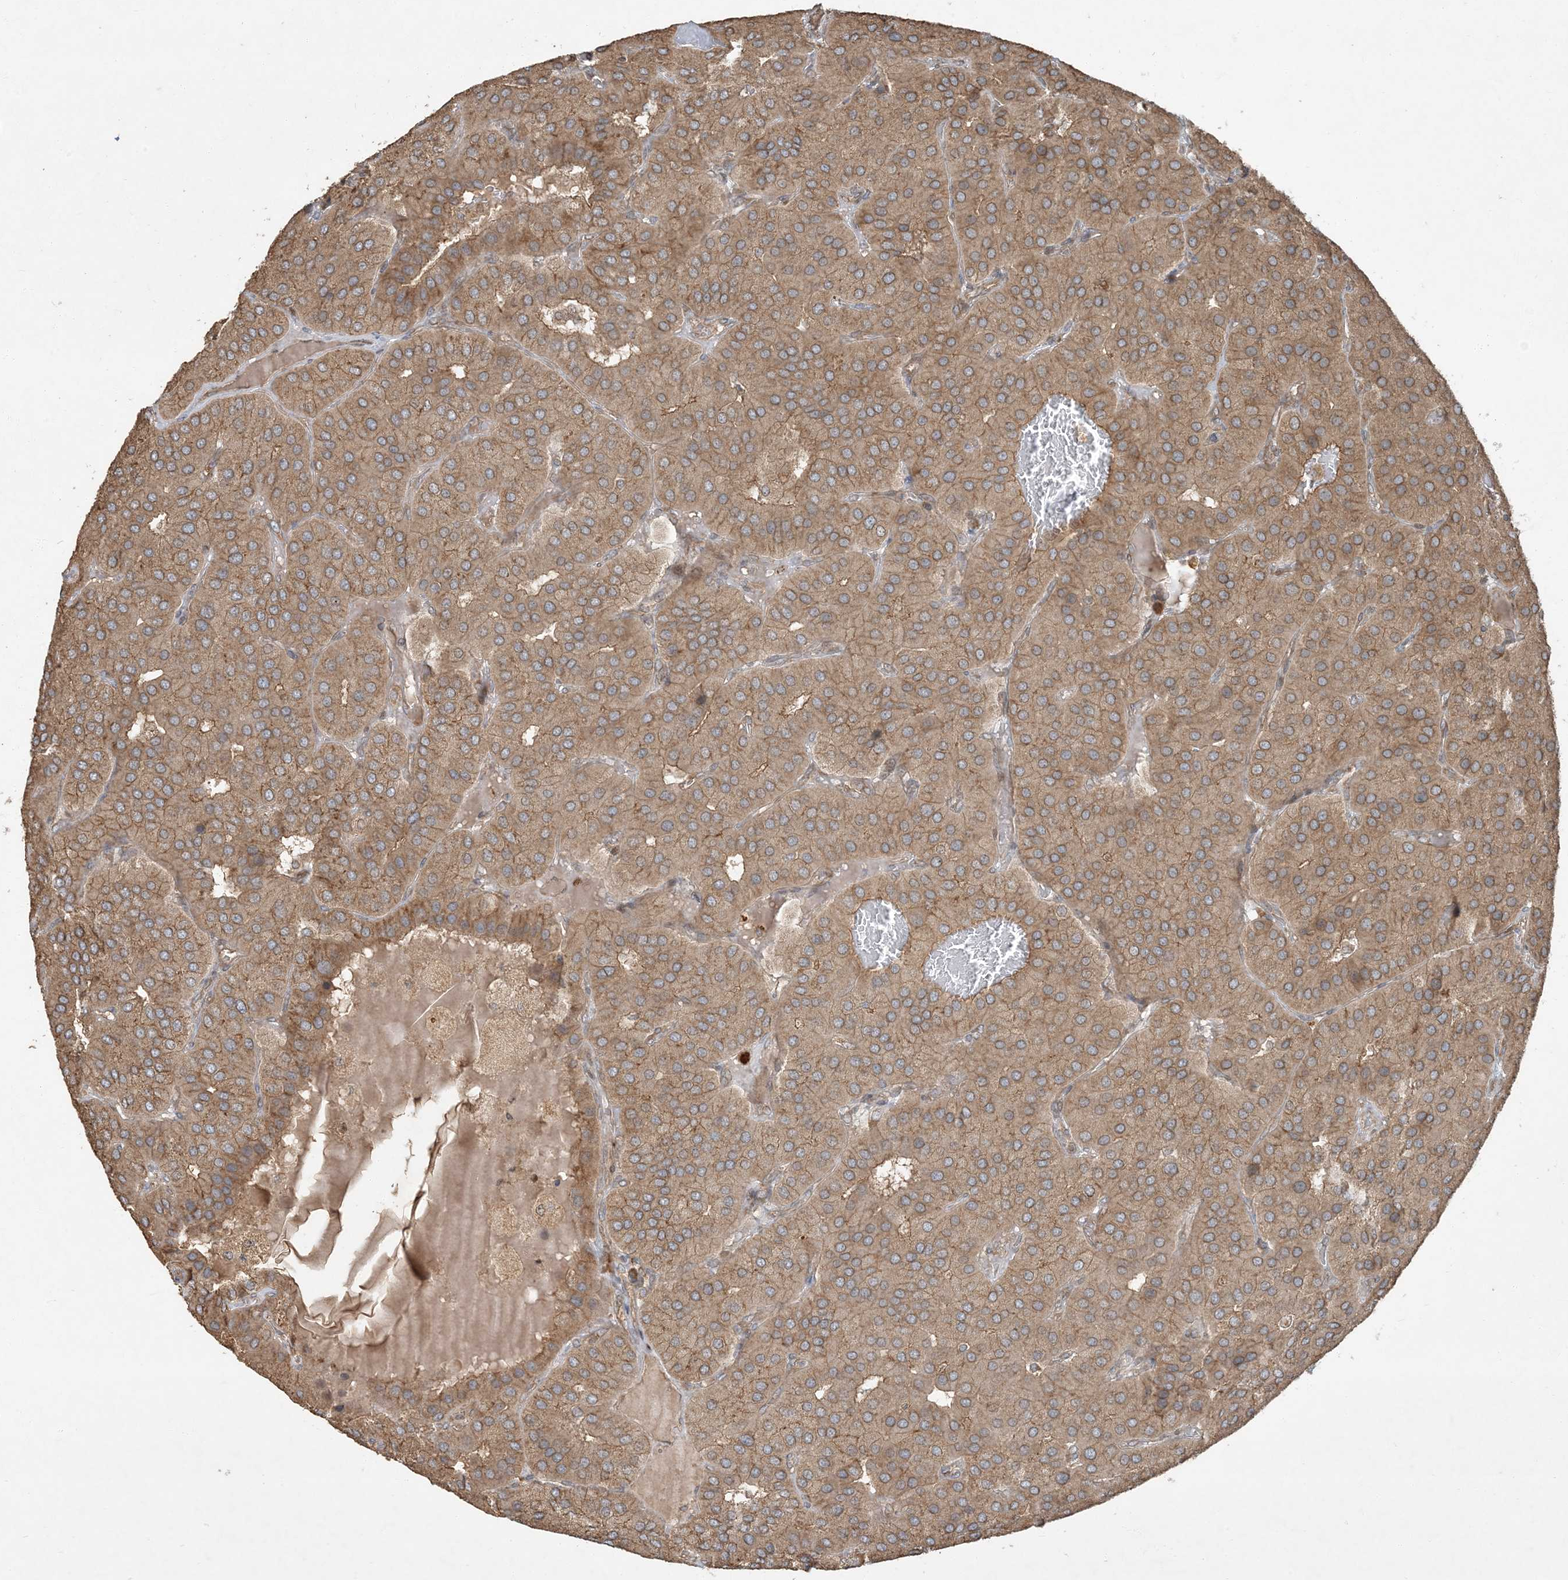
{"staining": {"intensity": "weak", "quantity": ">75%", "location": "cytoplasmic/membranous"}, "tissue": "parathyroid gland", "cell_type": "Glandular cells", "image_type": "normal", "snomed": [{"axis": "morphology", "description": "Normal tissue, NOS"}, {"axis": "morphology", "description": "Adenoma, NOS"}, {"axis": "topography", "description": "Parathyroid gland"}], "caption": "Benign parathyroid gland displays weak cytoplasmic/membranous staining in approximately >75% of glandular cells.", "gene": "COMMD8", "patient": {"sex": "female", "age": 86}}